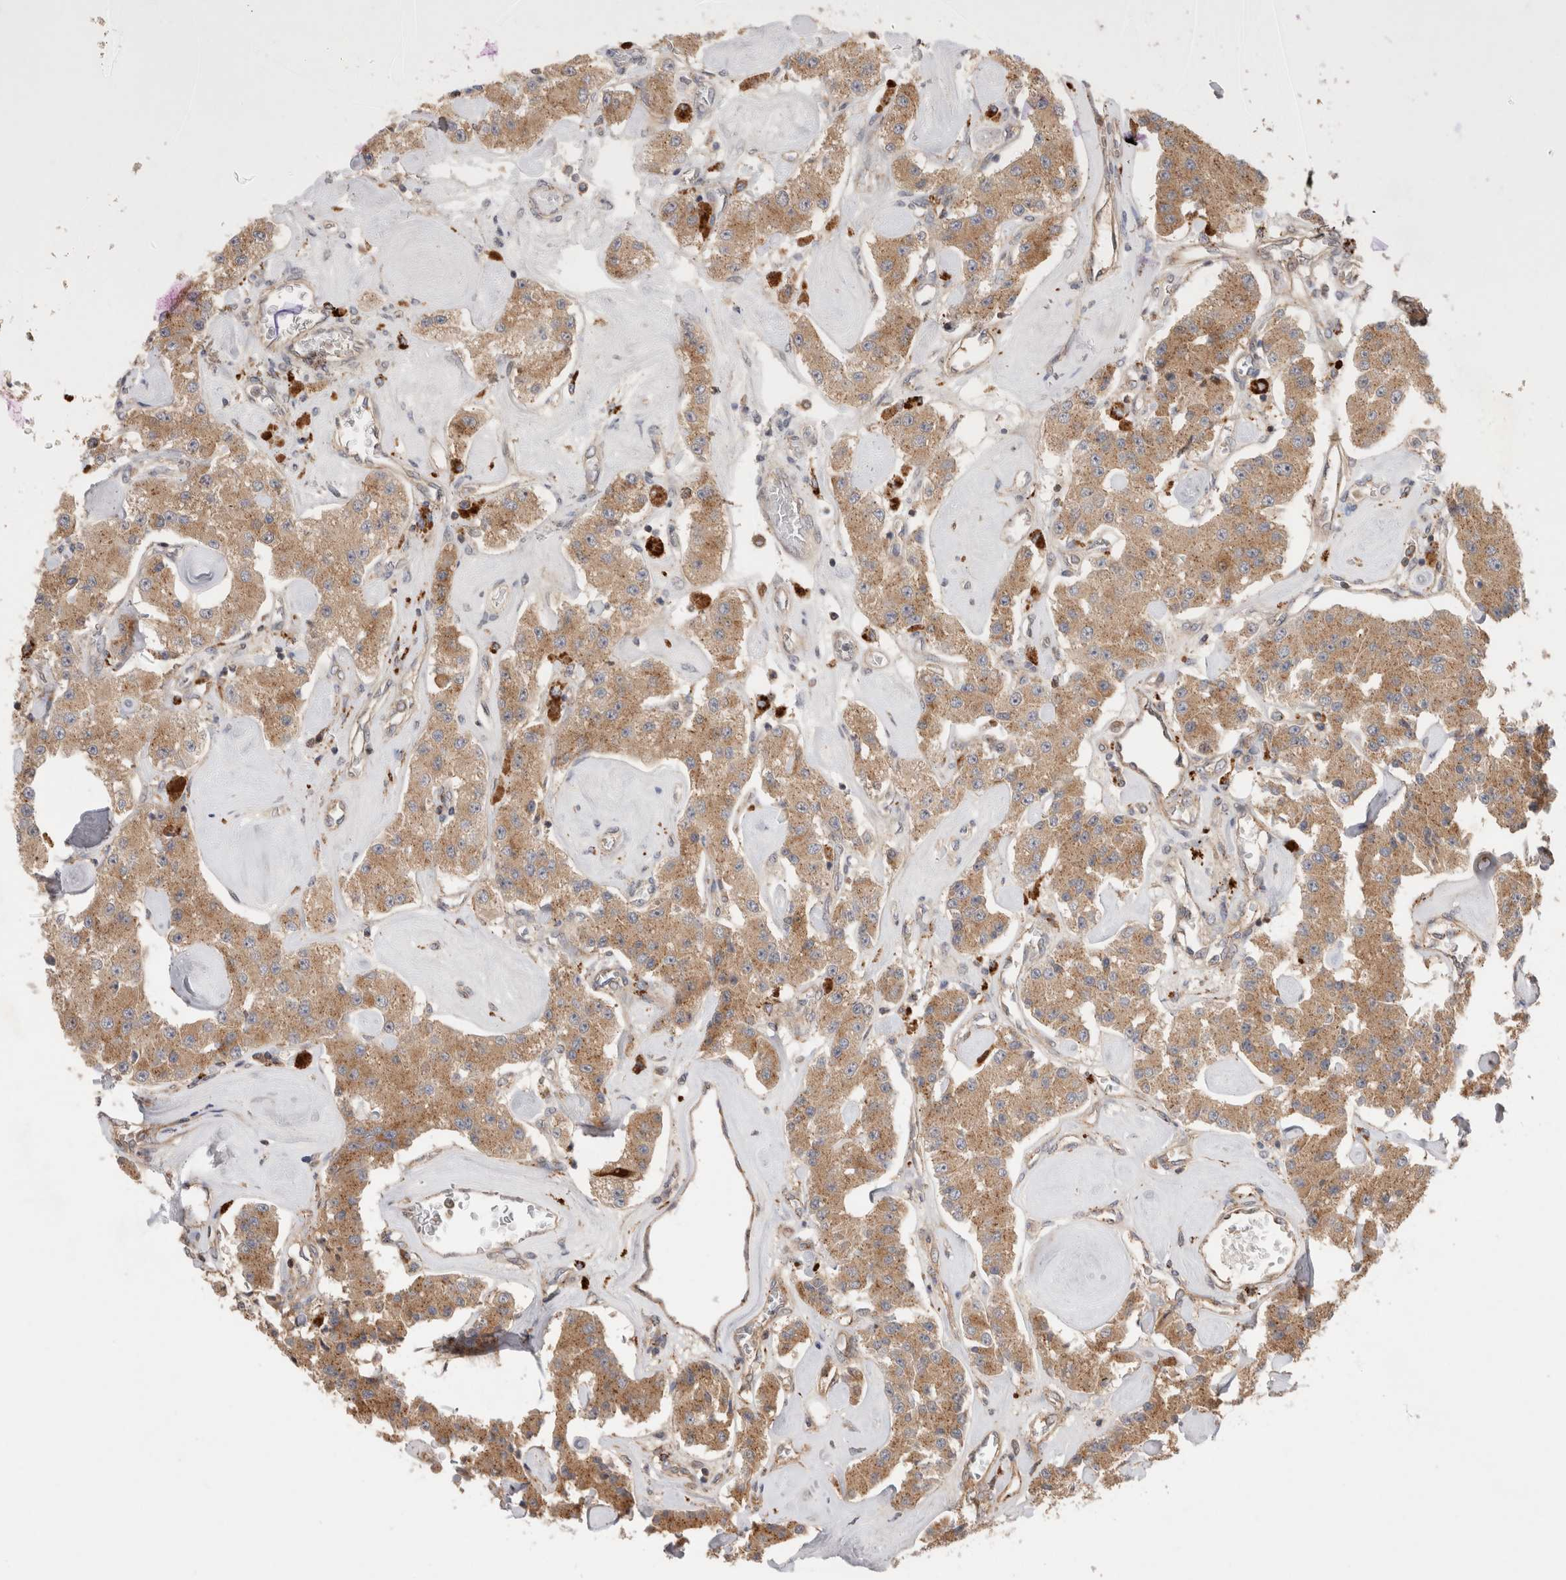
{"staining": {"intensity": "moderate", "quantity": ">75%", "location": "cytoplasmic/membranous"}, "tissue": "carcinoid", "cell_type": "Tumor cells", "image_type": "cancer", "snomed": [{"axis": "morphology", "description": "Carcinoid, malignant, NOS"}, {"axis": "topography", "description": "Pancreas"}], "caption": "Approximately >75% of tumor cells in human carcinoid exhibit moderate cytoplasmic/membranous protein expression as visualized by brown immunohistochemical staining.", "gene": "VPS28", "patient": {"sex": "male", "age": 41}}